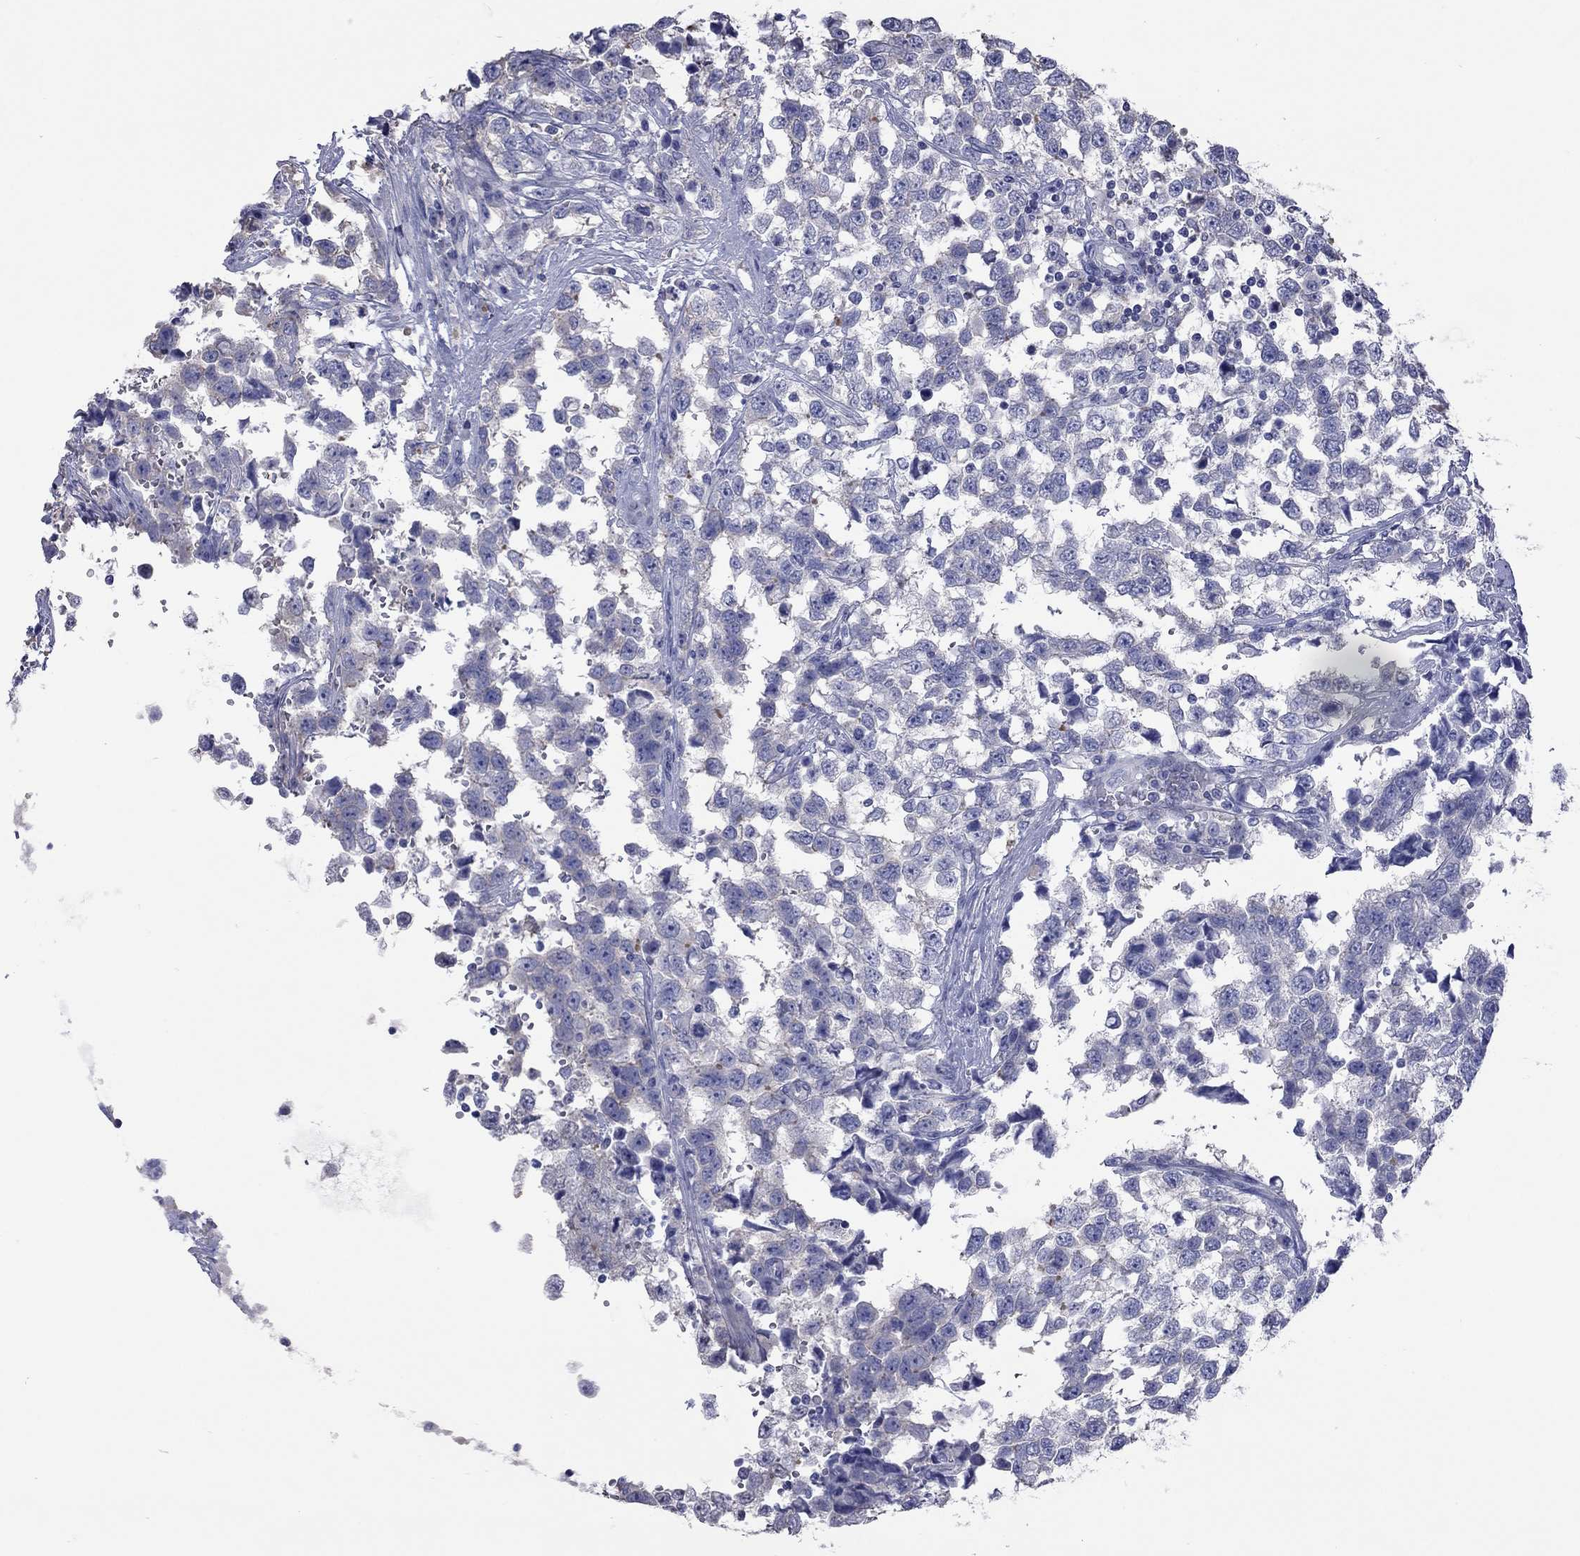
{"staining": {"intensity": "negative", "quantity": "none", "location": "none"}, "tissue": "testis cancer", "cell_type": "Tumor cells", "image_type": "cancer", "snomed": [{"axis": "morphology", "description": "Seminoma, NOS"}, {"axis": "topography", "description": "Testis"}], "caption": "A histopathology image of testis cancer stained for a protein exhibits no brown staining in tumor cells.", "gene": "ACTL7B", "patient": {"sex": "male", "age": 34}}